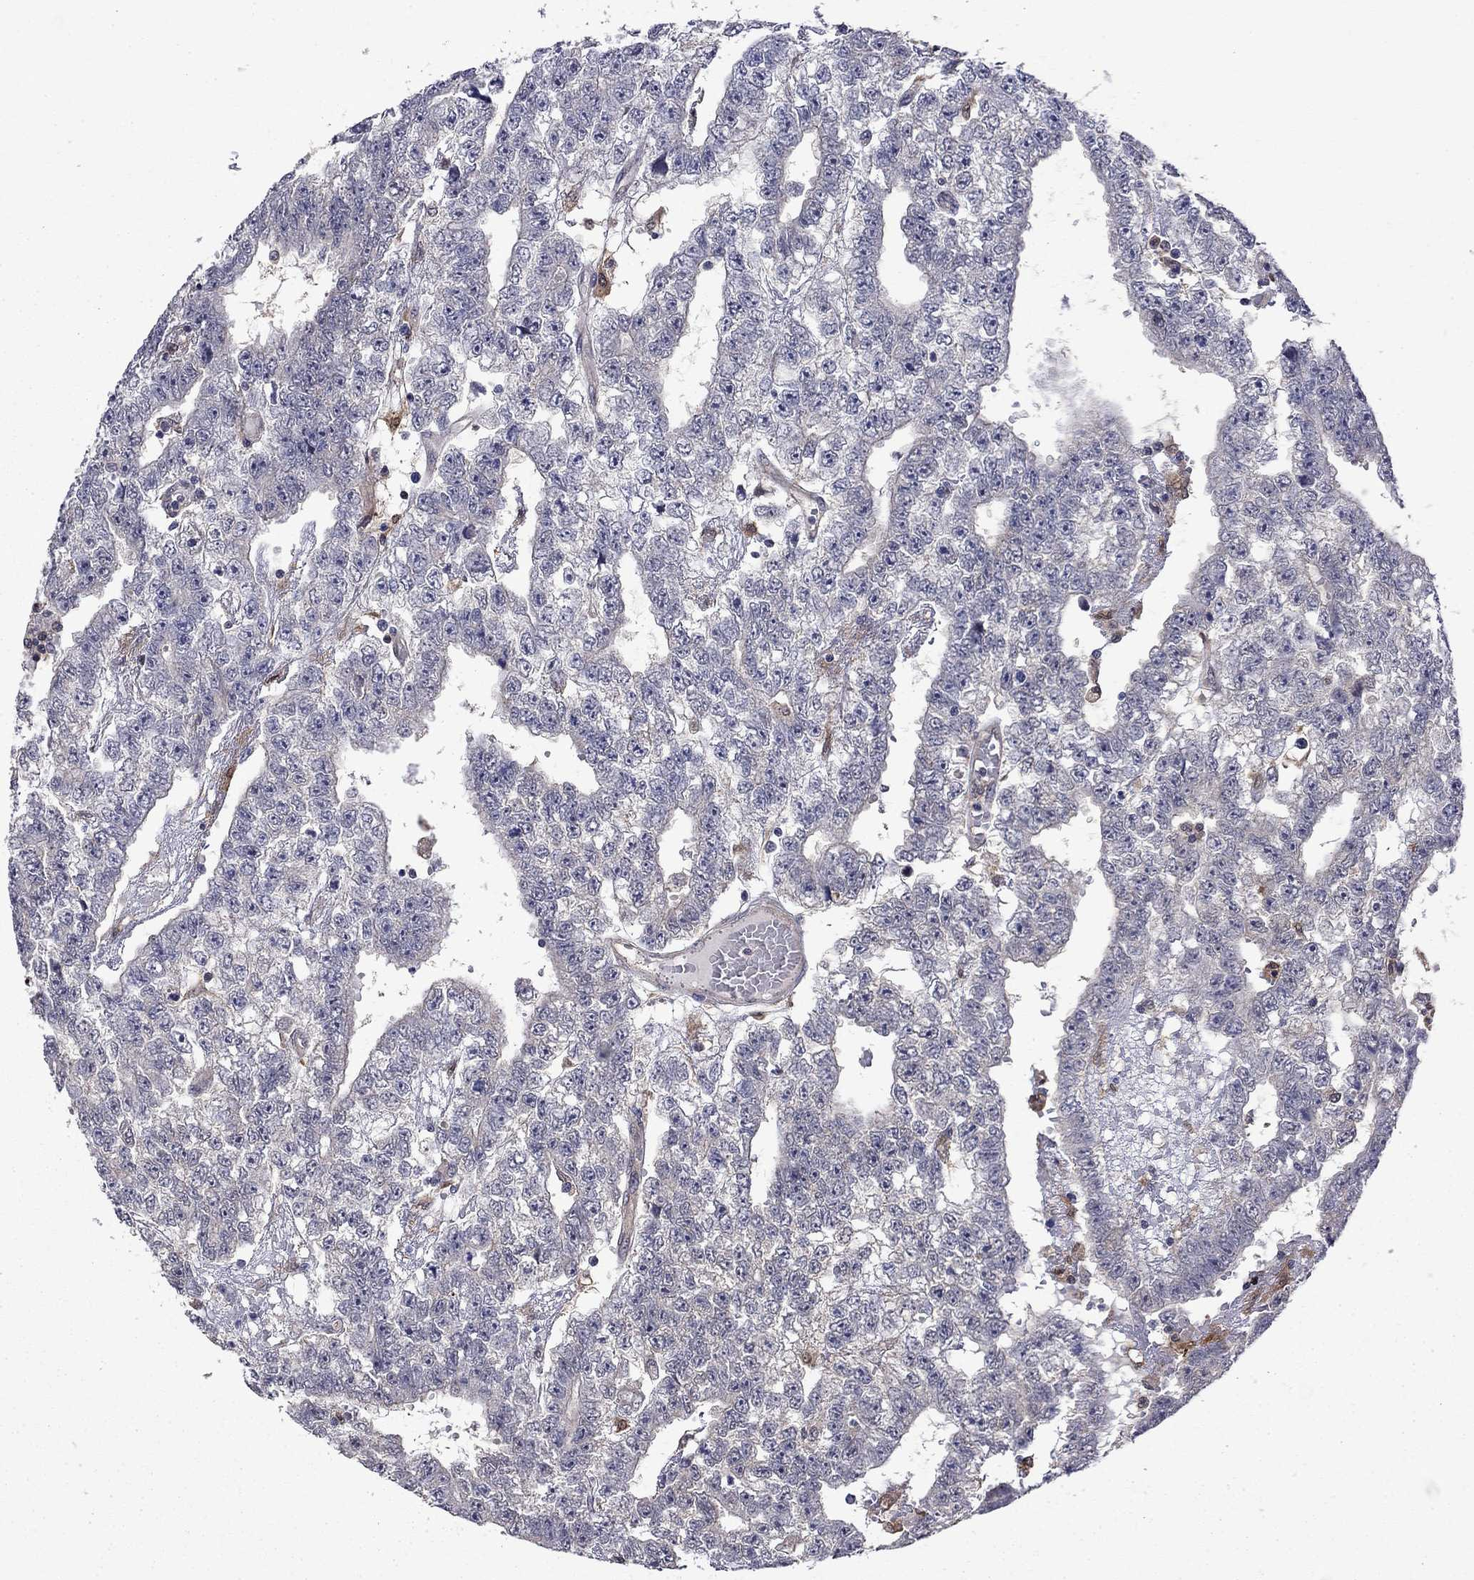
{"staining": {"intensity": "negative", "quantity": "none", "location": "none"}, "tissue": "testis cancer", "cell_type": "Tumor cells", "image_type": "cancer", "snomed": [{"axis": "morphology", "description": "Carcinoma, Embryonal, NOS"}, {"axis": "topography", "description": "Testis"}], "caption": "High power microscopy image of an immunohistochemistry (IHC) micrograph of testis cancer, revealing no significant expression in tumor cells.", "gene": "TPMT", "patient": {"sex": "male", "age": 25}}